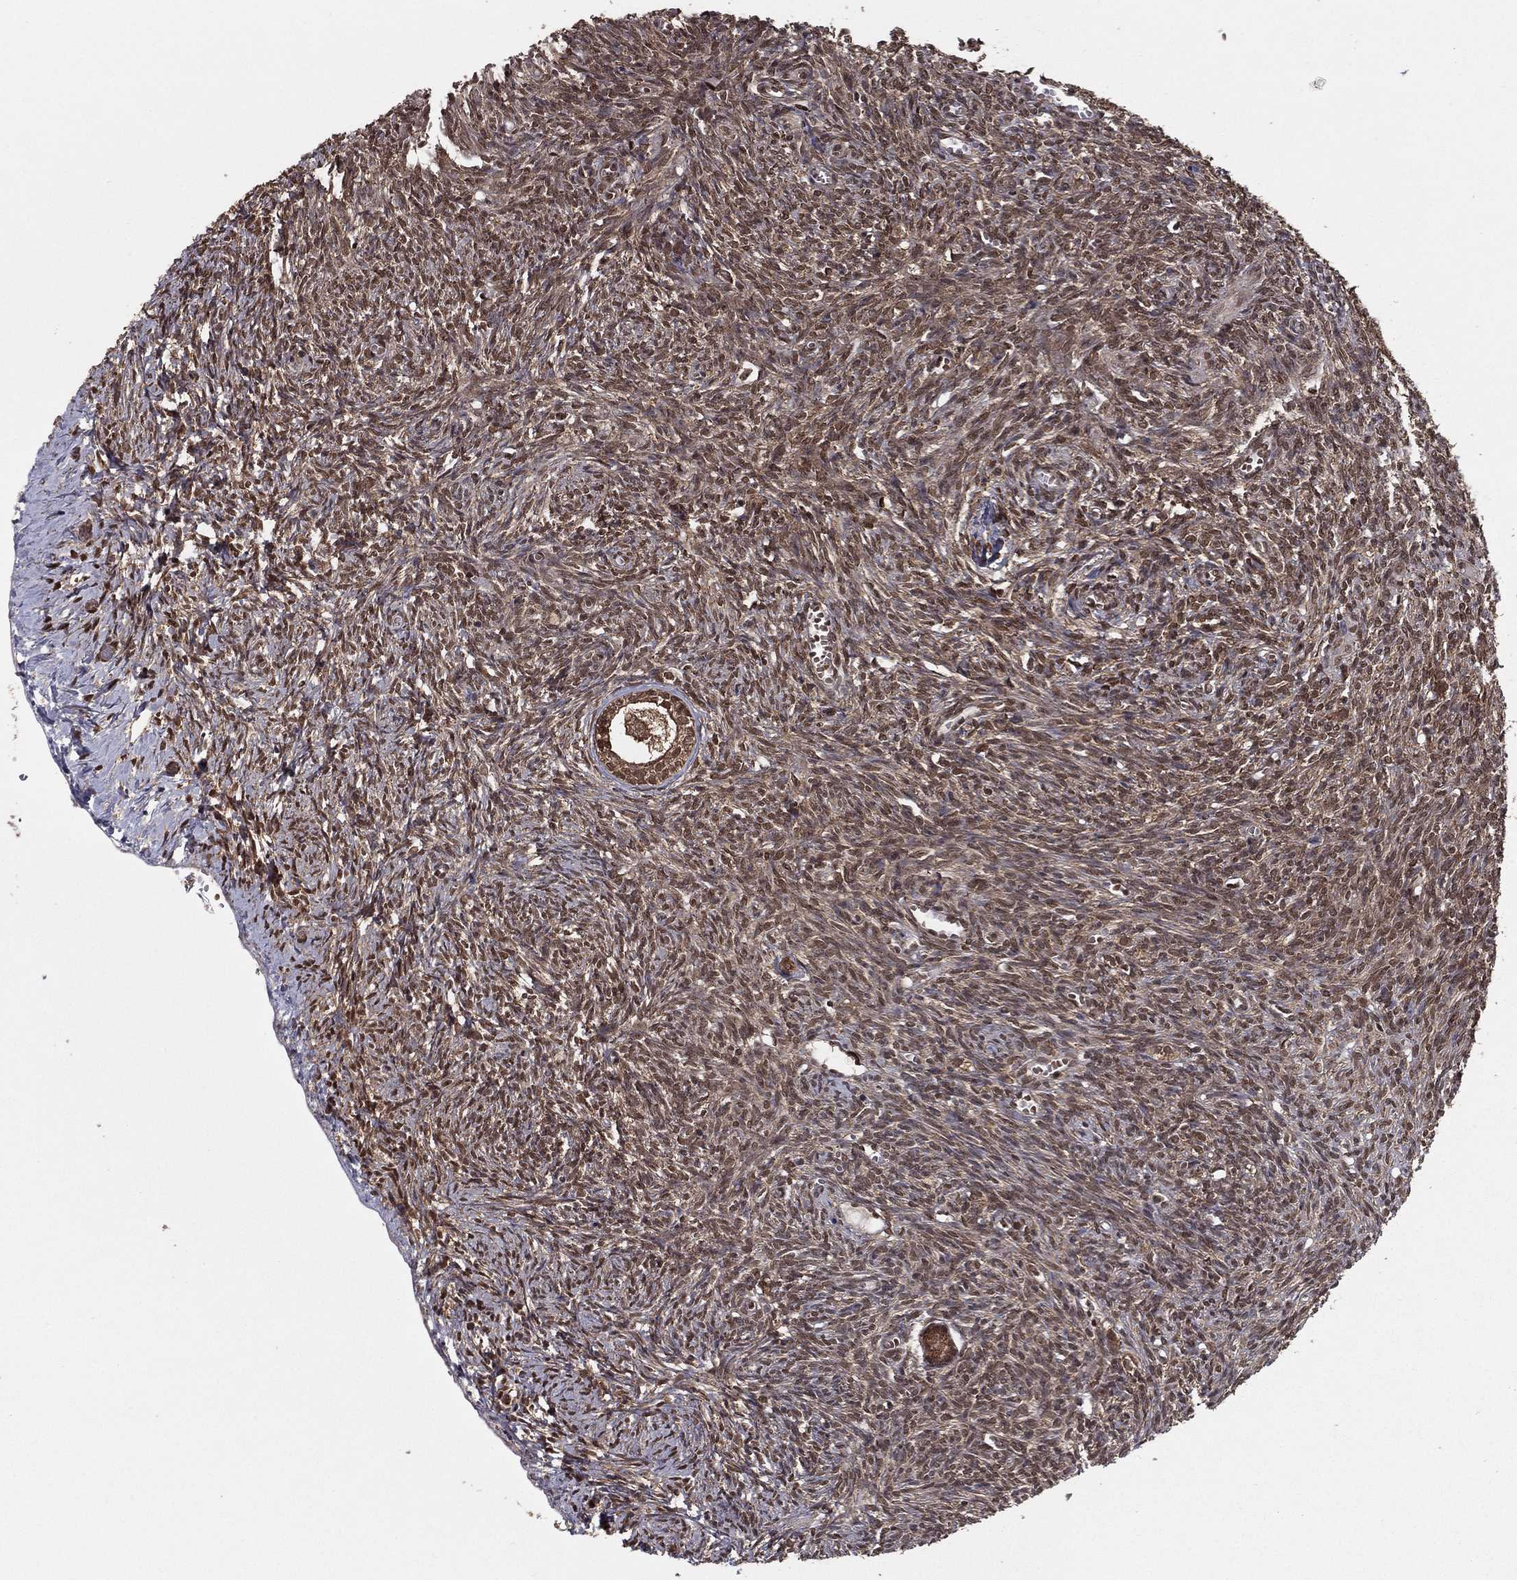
{"staining": {"intensity": "moderate", "quantity": ">75%", "location": "cytoplasmic/membranous,nuclear"}, "tissue": "ovary", "cell_type": "Follicle cells", "image_type": "normal", "snomed": [{"axis": "morphology", "description": "Normal tissue, NOS"}, {"axis": "topography", "description": "Ovary"}], "caption": "Immunohistochemical staining of normal ovary exhibits medium levels of moderate cytoplasmic/membranous,nuclear positivity in about >75% of follicle cells.", "gene": "CARM1", "patient": {"sex": "female", "age": 43}}